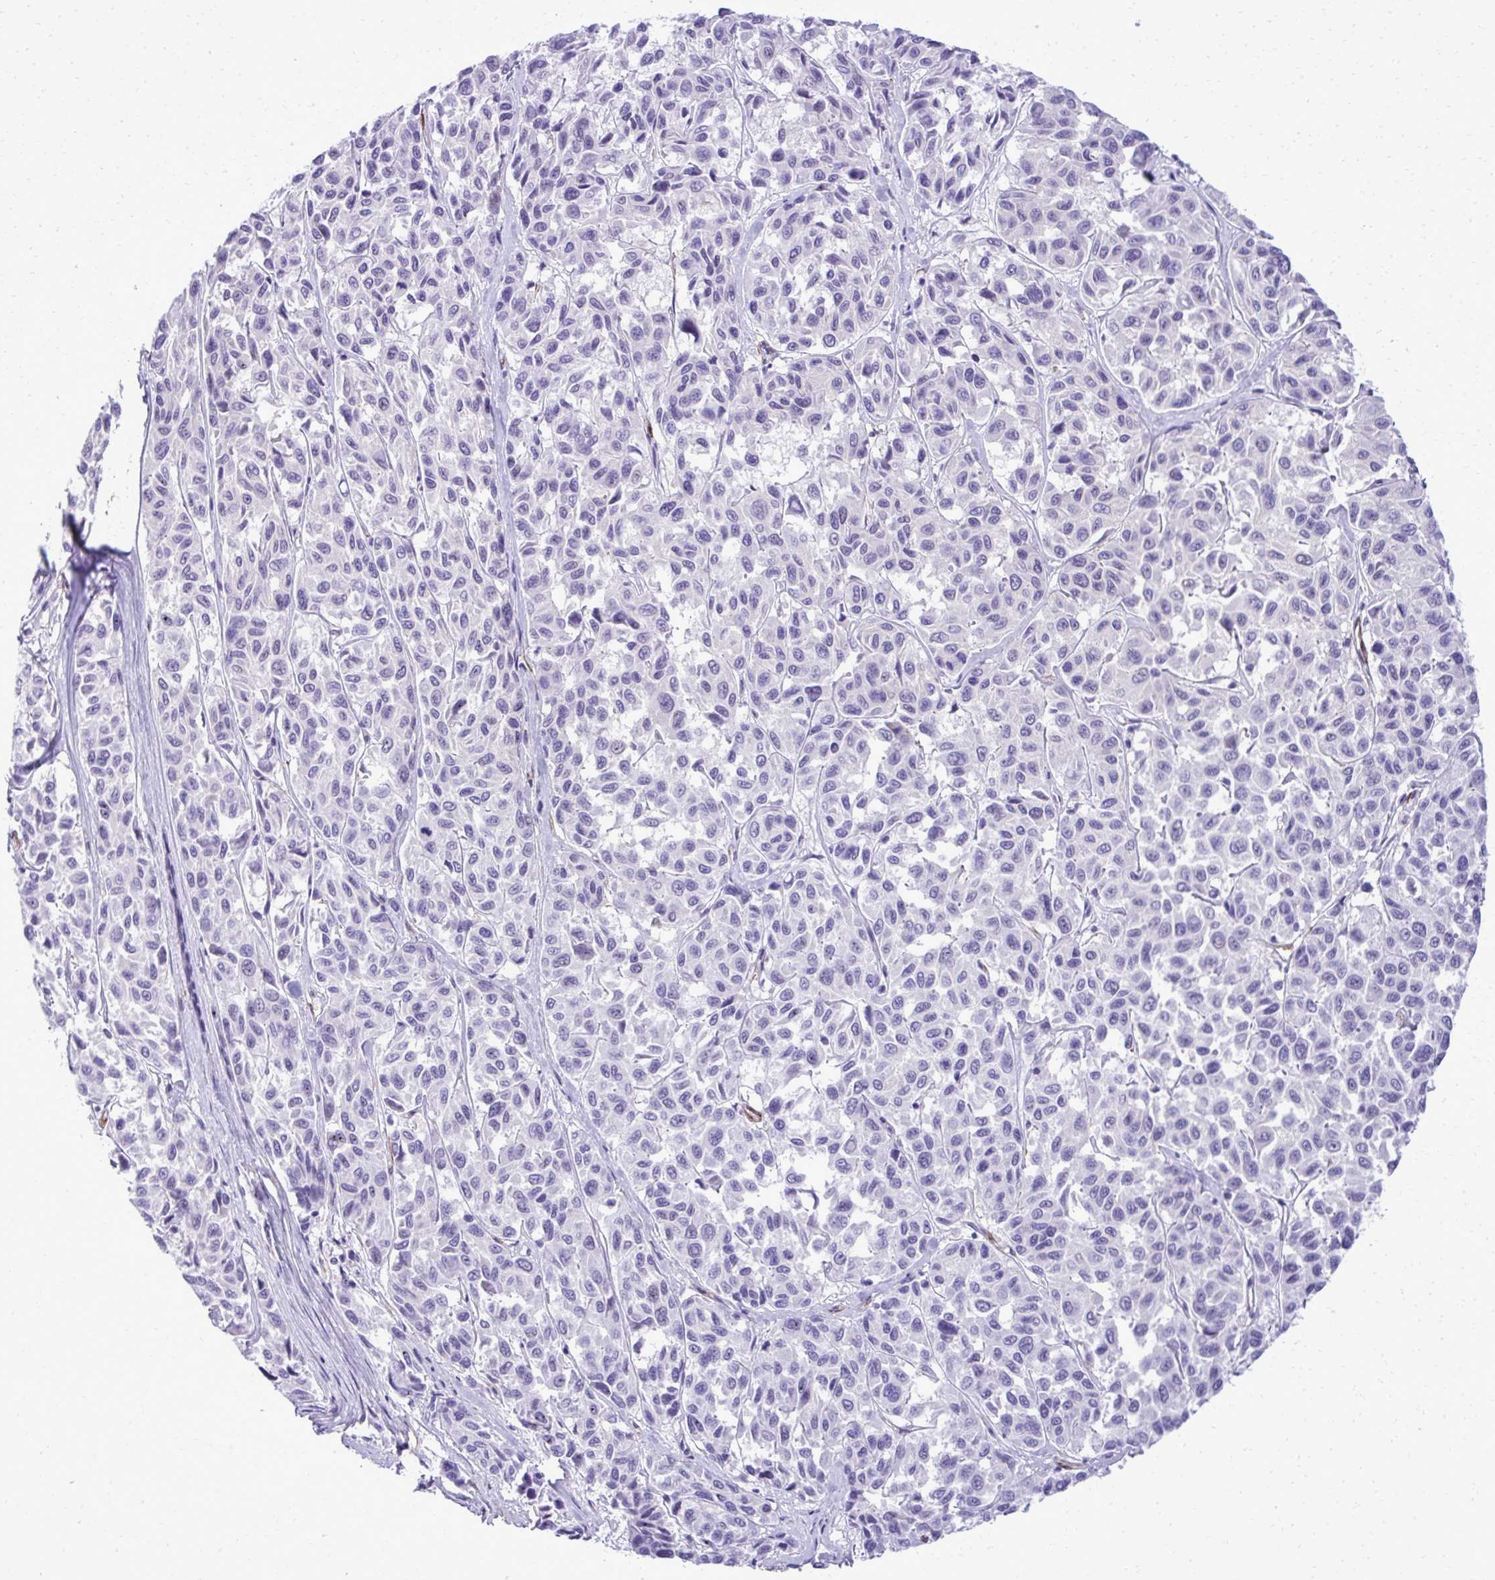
{"staining": {"intensity": "negative", "quantity": "none", "location": "none"}, "tissue": "melanoma", "cell_type": "Tumor cells", "image_type": "cancer", "snomed": [{"axis": "morphology", "description": "Malignant melanoma, NOS"}, {"axis": "topography", "description": "Skin"}], "caption": "DAB immunohistochemical staining of human malignant melanoma demonstrates no significant positivity in tumor cells. (DAB immunohistochemistry with hematoxylin counter stain).", "gene": "PITPNM3", "patient": {"sex": "female", "age": 66}}